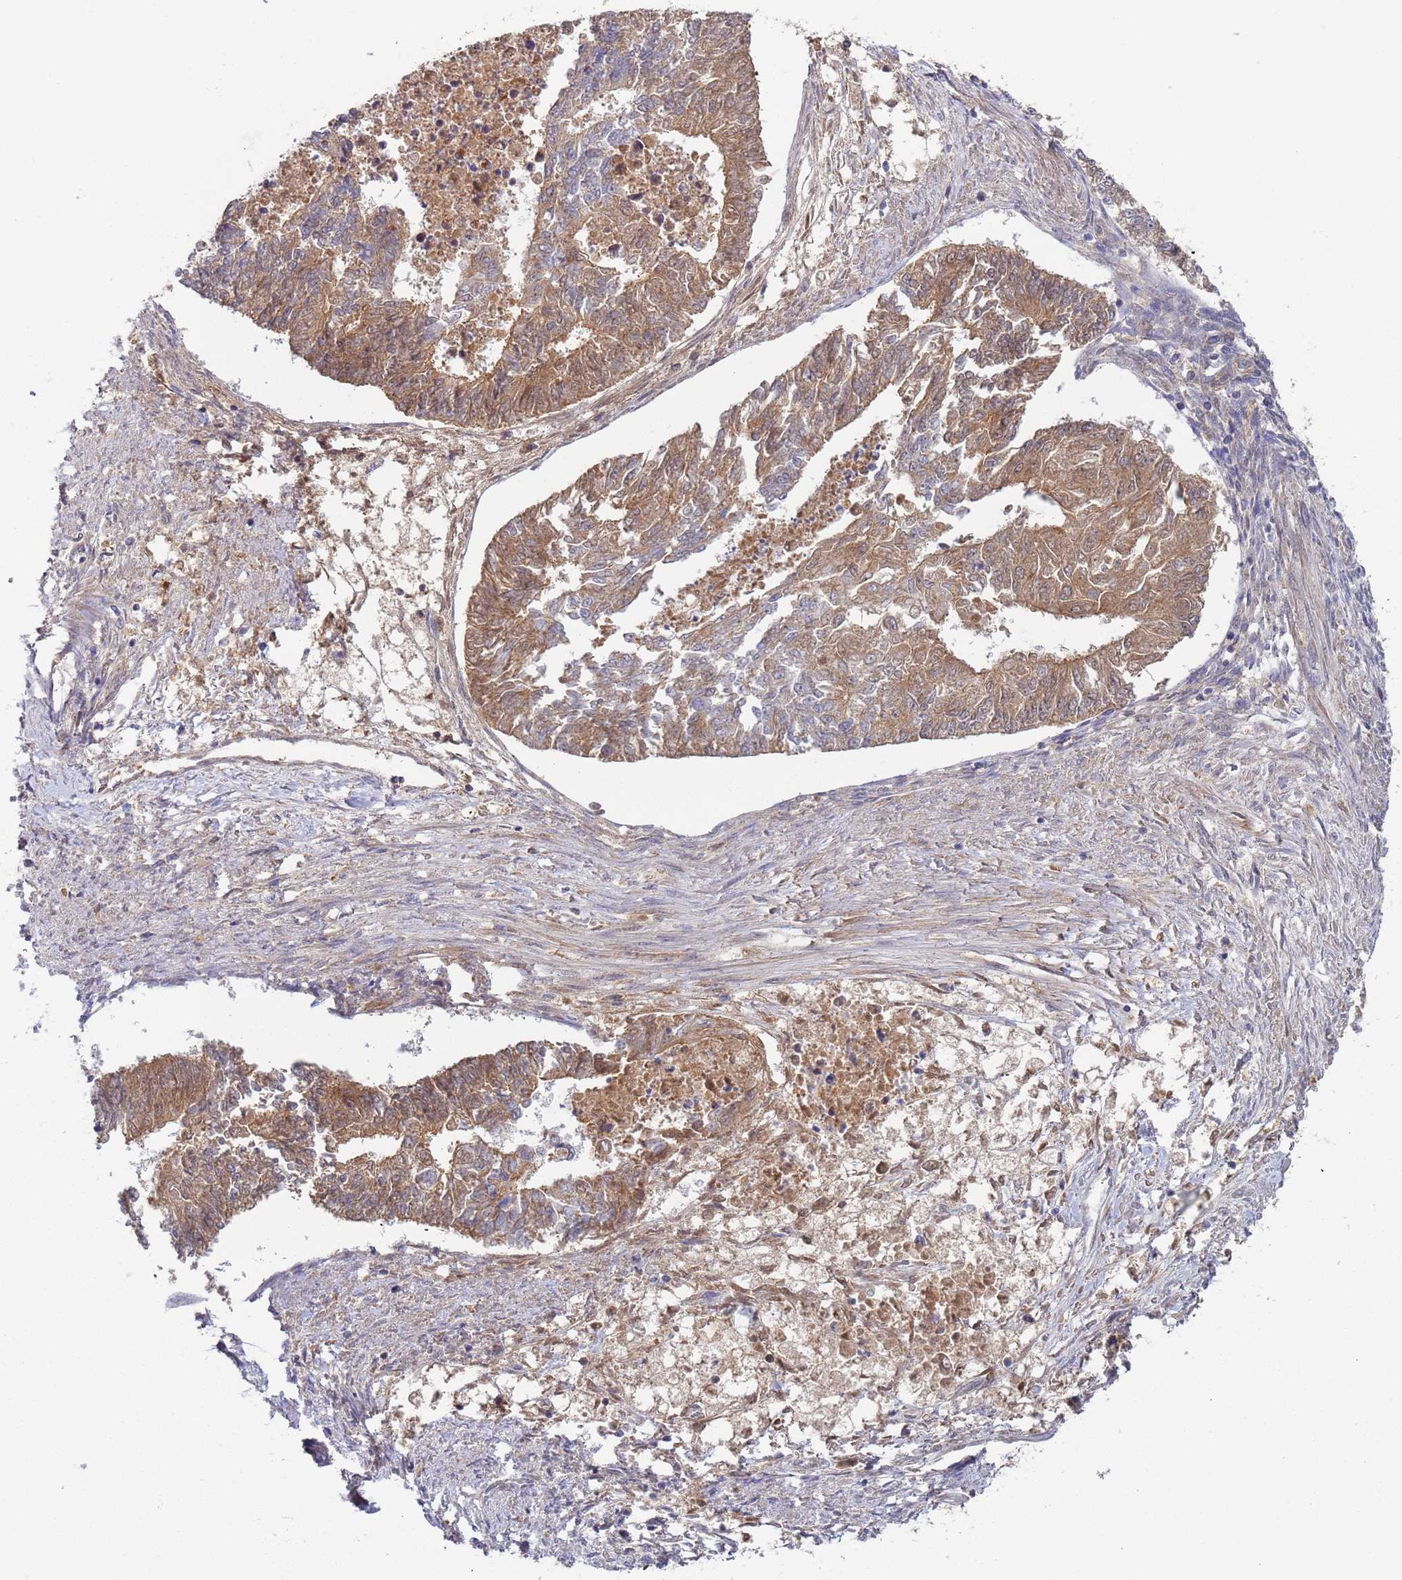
{"staining": {"intensity": "moderate", "quantity": ">75%", "location": "cytoplasmic/membranous"}, "tissue": "endometrial cancer", "cell_type": "Tumor cells", "image_type": "cancer", "snomed": [{"axis": "morphology", "description": "Adenocarcinoma, NOS"}, {"axis": "topography", "description": "Endometrium"}], "caption": "The micrograph shows a brown stain indicating the presence of a protein in the cytoplasmic/membranous of tumor cells in adenocarcinoma (endometrial).", "gene": "OR5A2", "patient": {"sex": "female", "age": 32}}